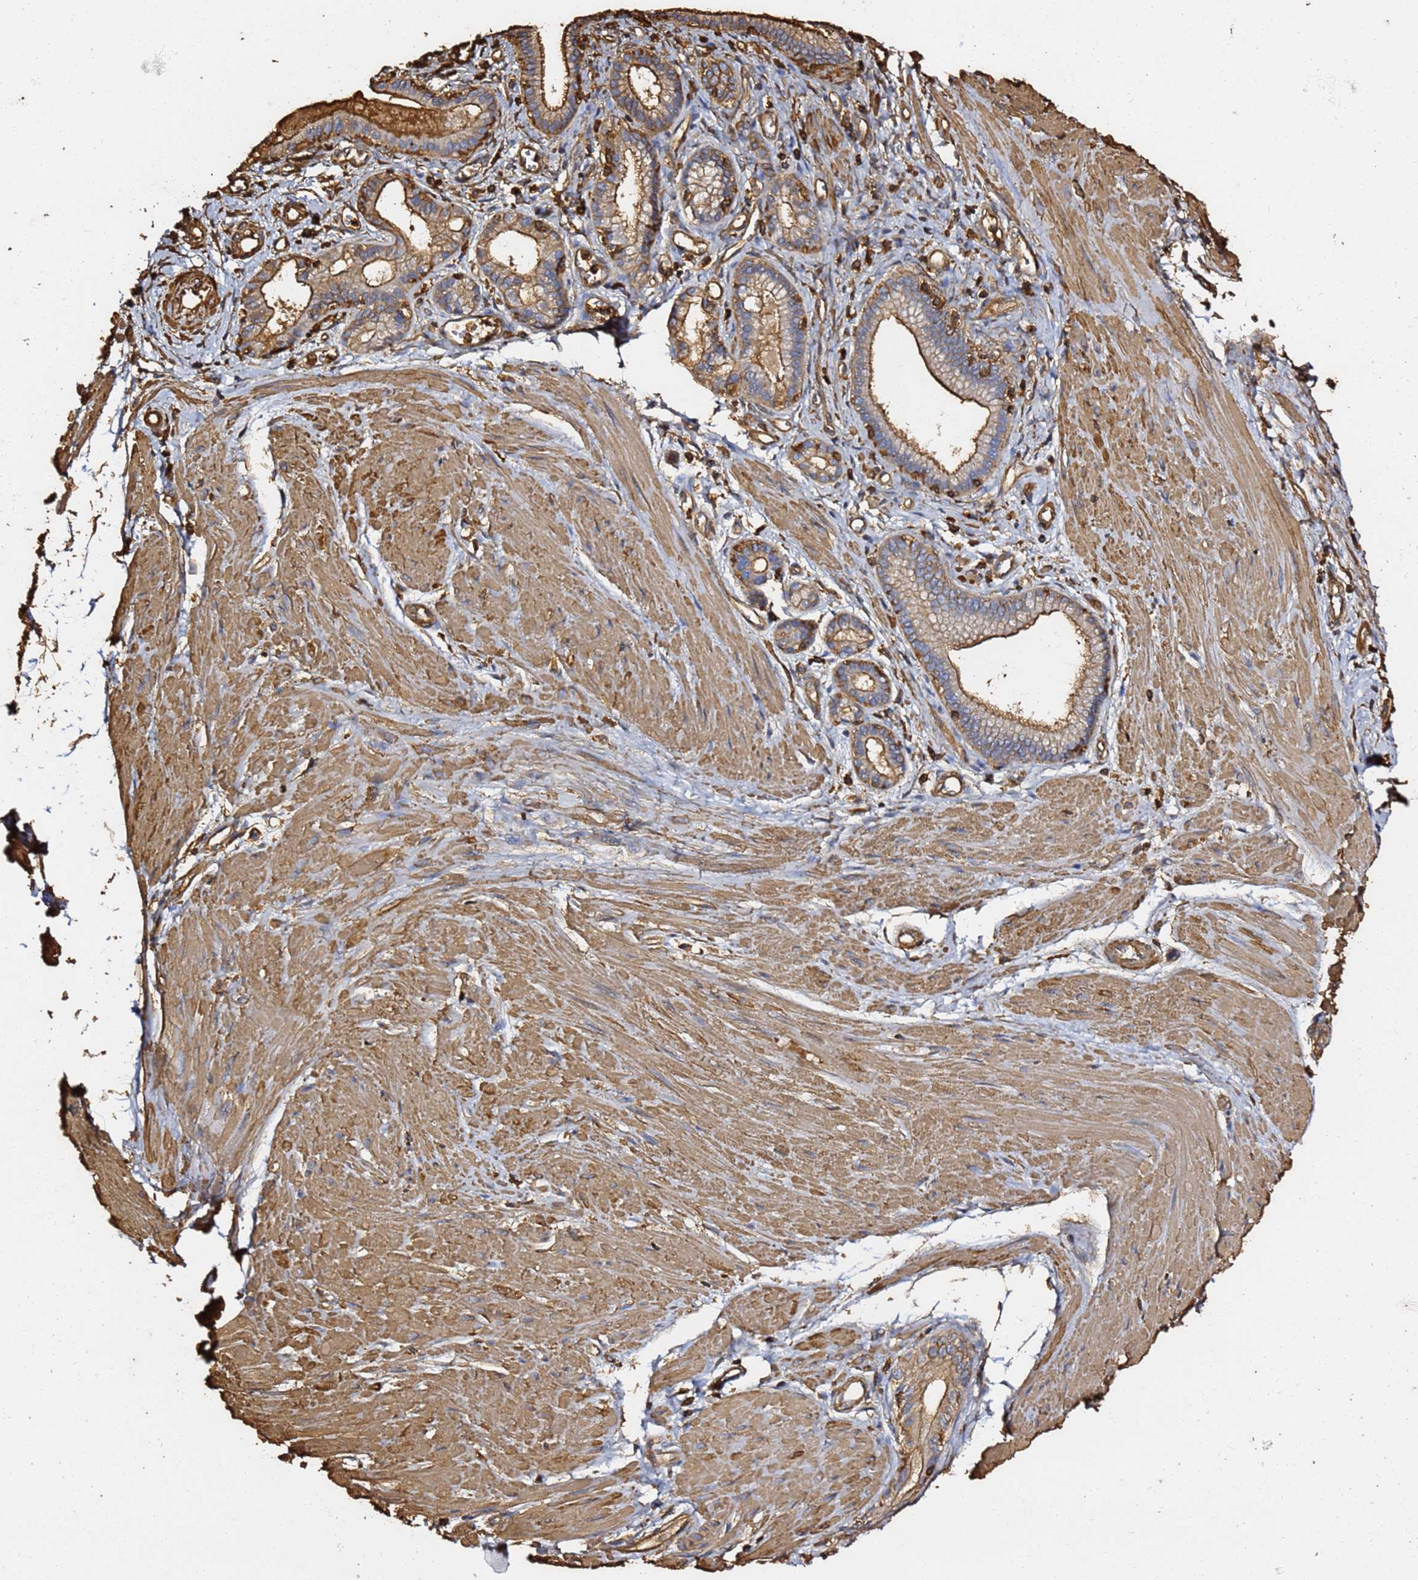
{"staining": {"intensity": "strong", "quantity": ">75%", "location": "cytoplasmic/membranous"}, "tissue": "pancreatic cancer", "cell_type": "Tumor cells", "image_type": "cancer", "snomed": [{"axis": "morphology", "description": "Adenocarcinoma, NOS"}, {"axis": "topography", "description": "Pancreas"}], "caption": "This is a histology image of IHC staining of adenocarcinoma (pancreatic), which shows strong staining in the cytoplasmic/membranous of tumor cells.", "gene": "ACTB", "patient": {"sex": "female", "age": 72}}